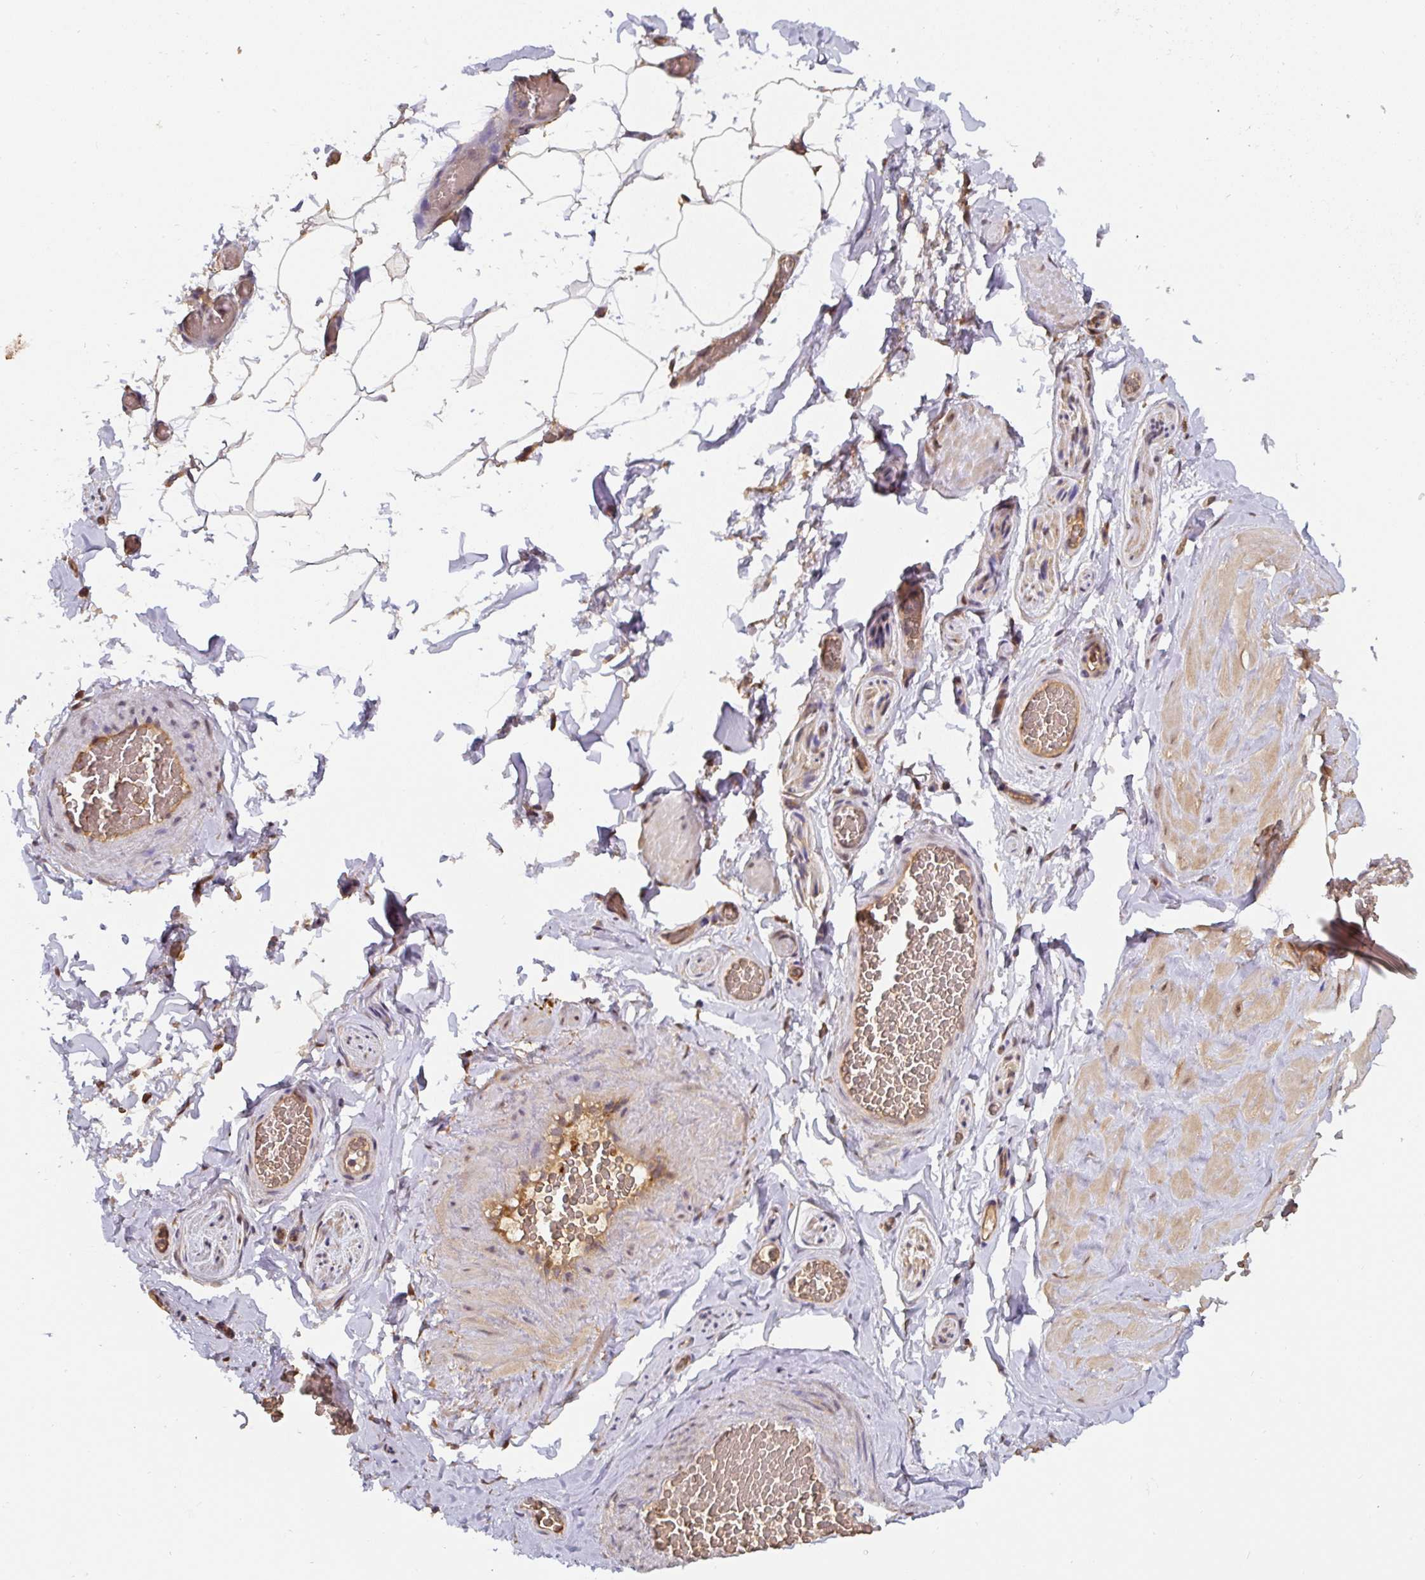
{"staining": {"intensity": "strong", "quantity": "25%-75%", "location": "cytoplasmic/membranous"}, "tissue": "adipose tissue", "cell_type": "Adipocytes", "image_type": "normal", "snomed": [{"axis": "morphology", "description": "Normal tissue, NOS"}, {"axis": "topography", "description": "Vascular tissue"}, {"axis": "topography", "description": "Peripheral nerve tissue"}], "caption": "Protein expression analysis of normal human adipose tissue reveals strong cytoplasmic/membranous staining in approximately 25%-75% of adipocytes. (Brightfield microscopy of DAB IHC at high magnification).", "gene": "ST13", "patient": {"sex": "male", "age": 41}}